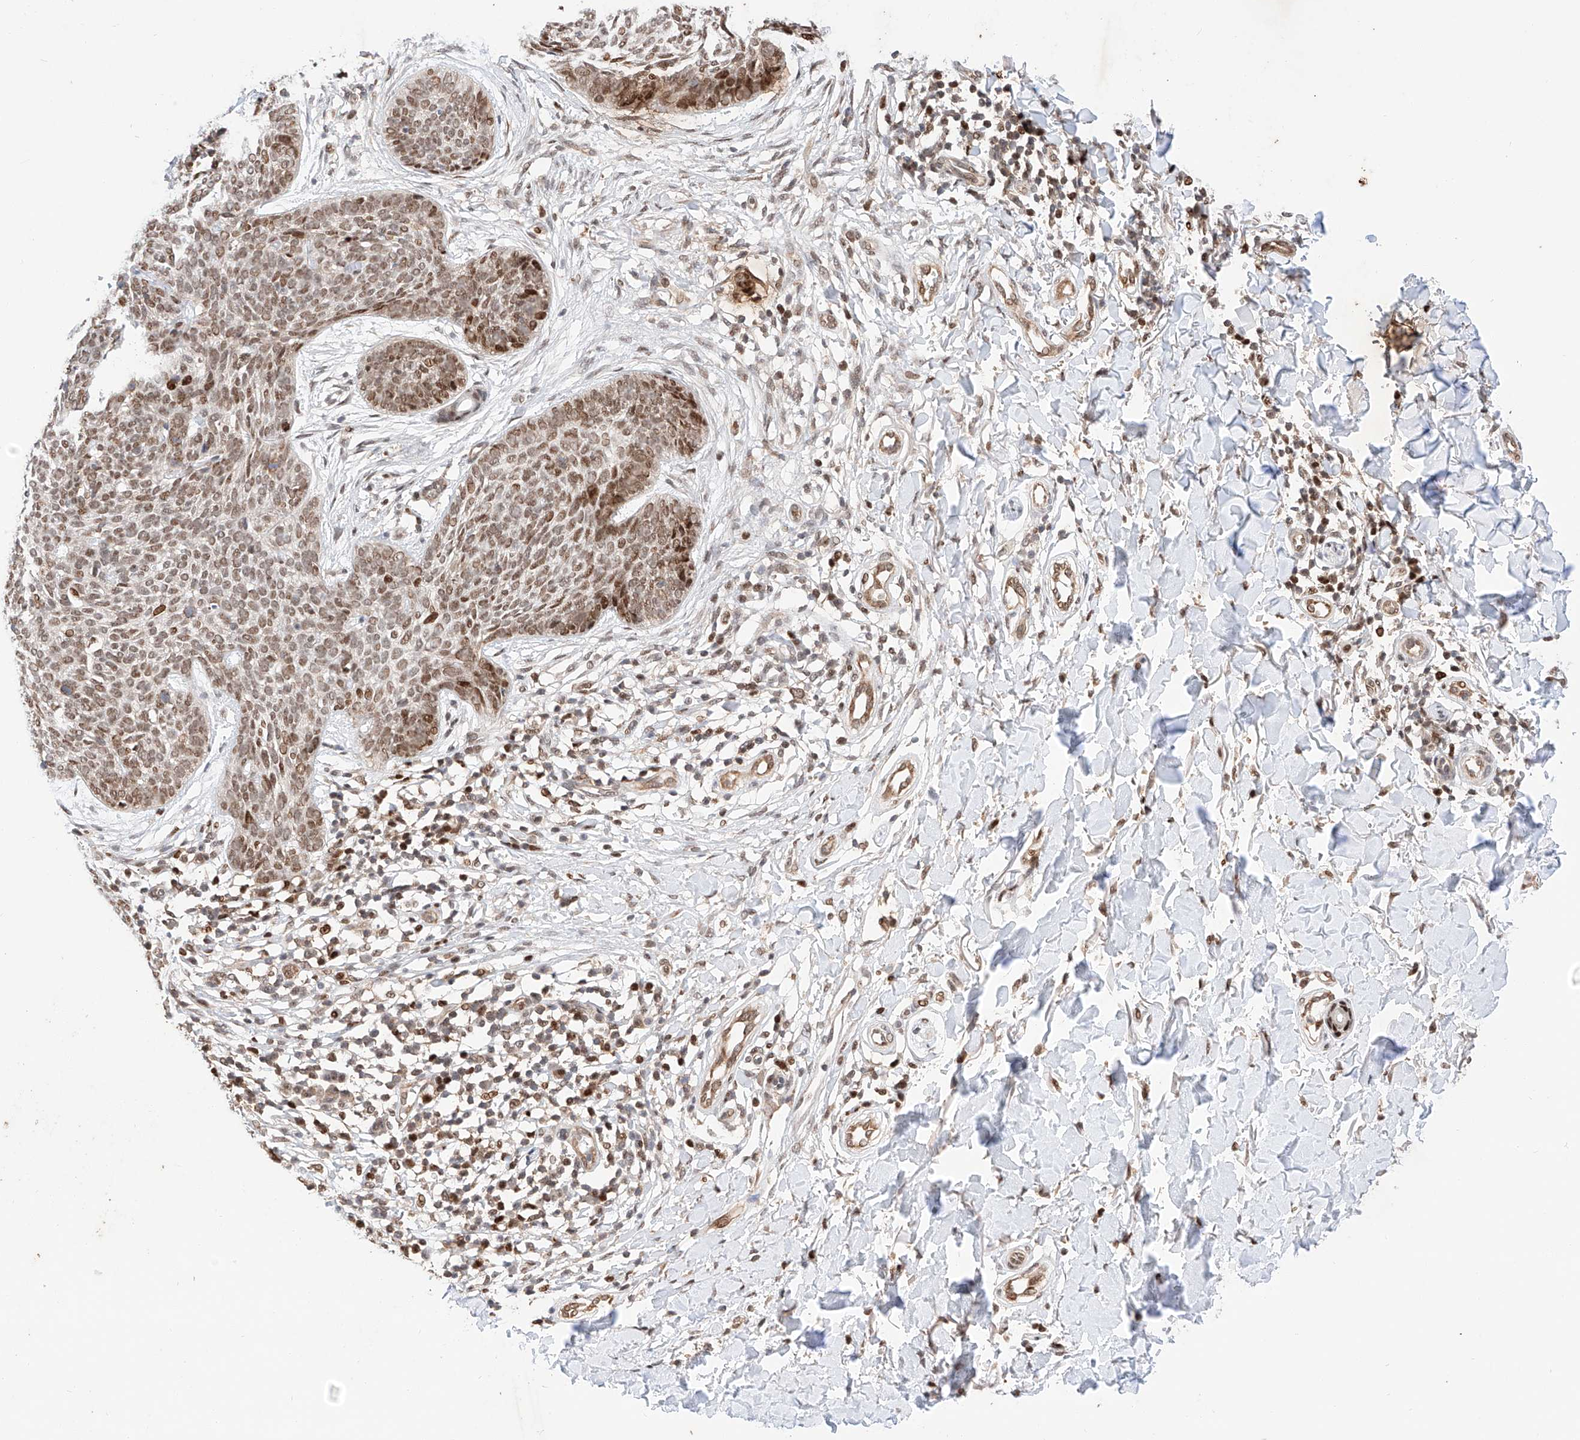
{"staining": {"intensity": "moderate", "quantity": ">75%", "location": "nuclear"}, "tissue": "skin cancer", "cell_type": "Tumor cells", "image_type": "cancer", "snomed": [{"axis": "morphology", "description": "Basal cell carcinoma"}, {"axis": "topography", "description": "Skin"}], "caption": "Immunohistochemical staining of human basal cell carcinoma (skin) reveals medium levels of moderate nuclear protein expression in about >75% of tumor cells.", "gene": "HDAC9", "patient": {"sex": "female", "age": 64}}